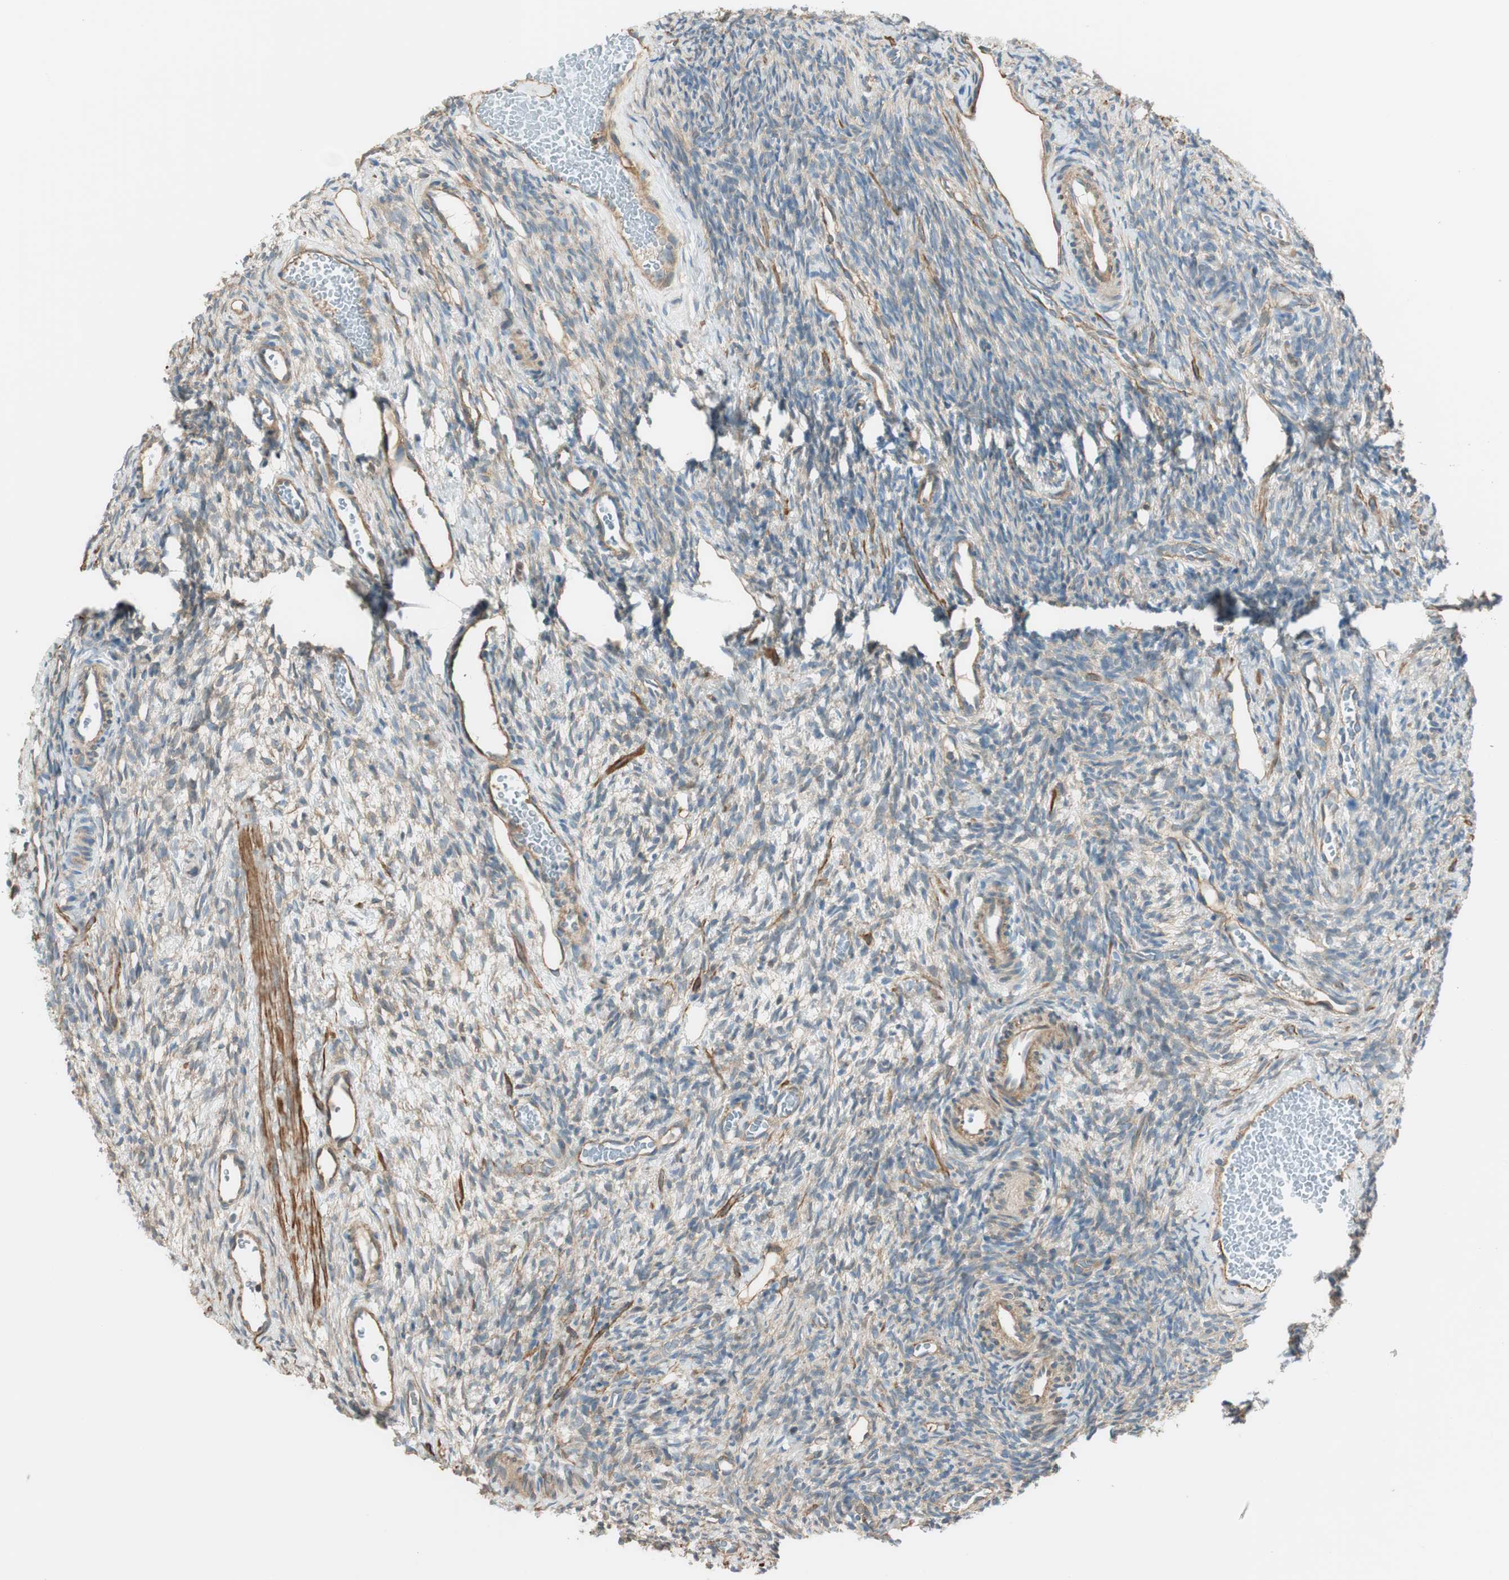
{"staining": {"intensity": "weak", "quantity": ">75%", "location": "cytoplasmic/membranous"}, "tissue": "ovary", "cell_type": "Ovarian stroma cells", "image_type": "normal", "snomed": [{"axis": "morphology", "description": "Normal tissue, NOS"}, {"axis": "topography", "description": "Ovary"}], "caption": "This is a photomicrograph of immunohistochemistry (IHC) staining of unremarkable ovary, which shows weak expression in the cytoplasmic/membranous of ovarian stroma cells.", "gene": "PI4K2B", "patient": {"sex": "female", "age": 35}}